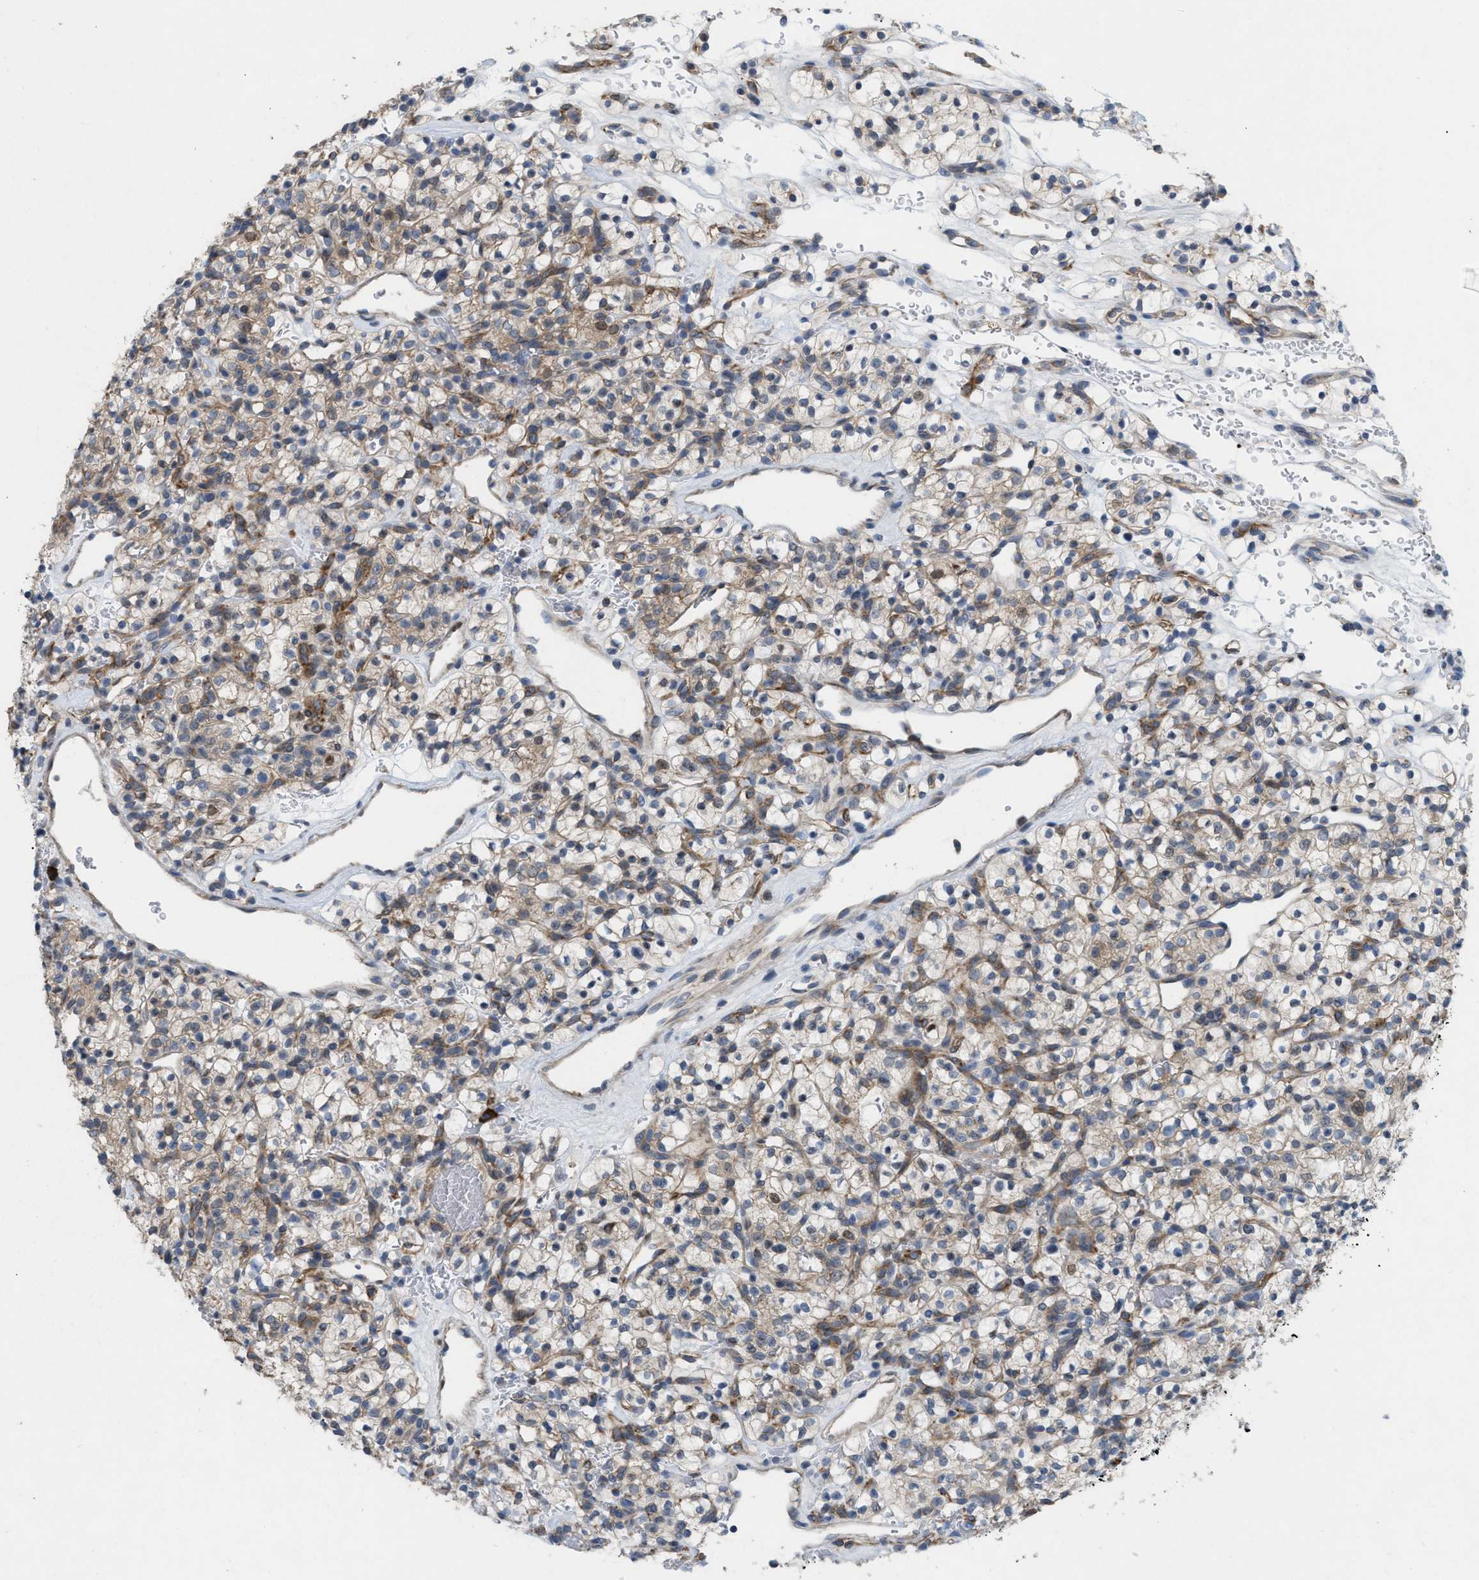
{"staining": {"intensity": "weak", "quantity": "<25%", "location": "cytoplasmic/membranous"}, "tissue": "renal cancer", "cell_type": "Tumor cells", "image_type": "cancer", "snomed": [{"axis": "morphology", "description": "Adenocarcinoma, NOS"}, {"axis": "topography", "description": "Kidney"}], "caption": "Immunohistochemistry (IHC) image of renal cancer (adenocarcinoma) stained for a protein (brown), which reveals no staining in tumor cells.", "gene": "UBAP2", "patient": {"sex": "female", "age": 57}}